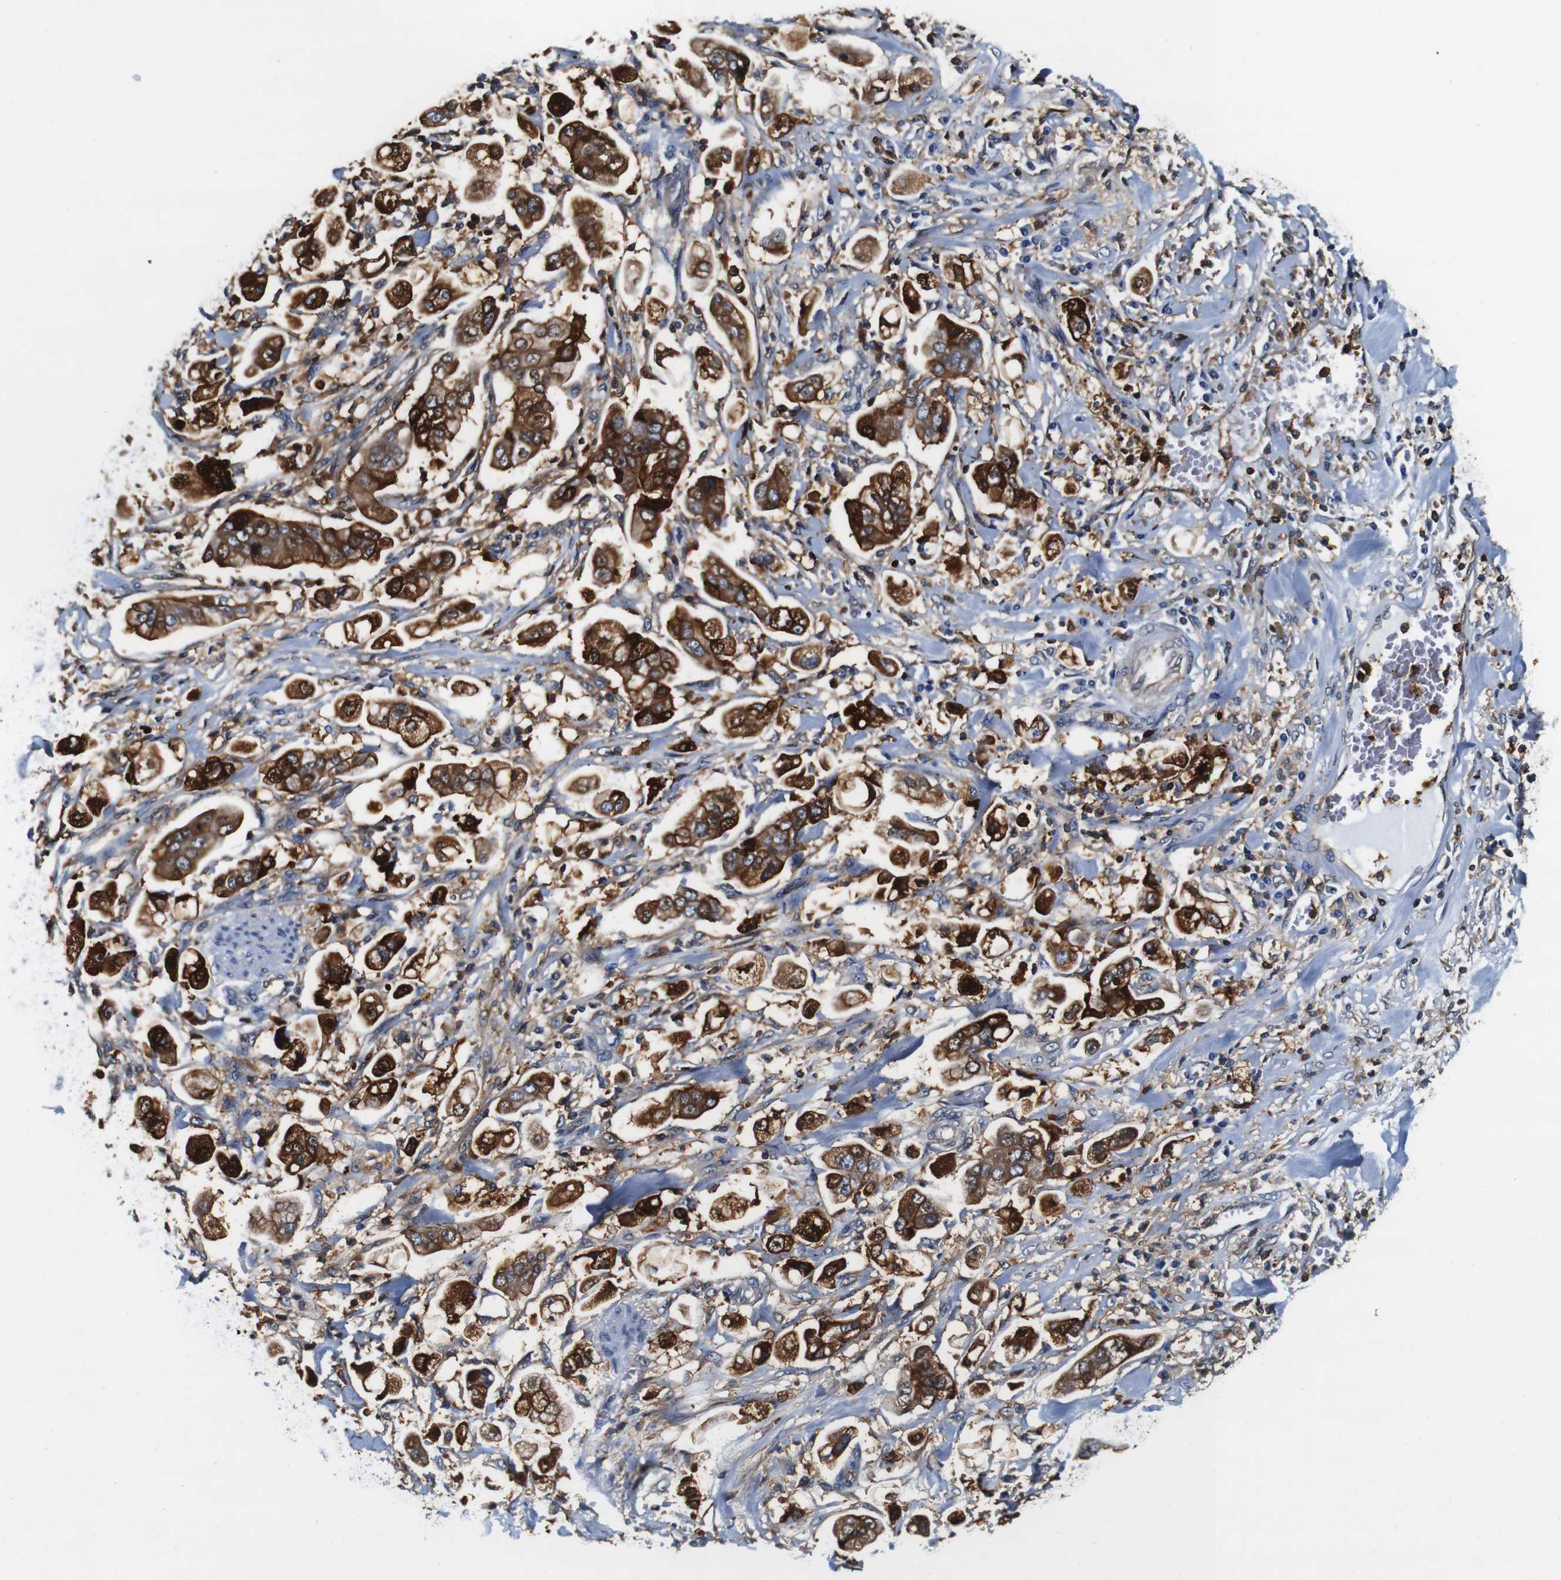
{"staining": {"intensity": "strong", "quantity": ">75%", "location": "cytoplasmic/membranous"}, "tissue": "stomach cancer", "cell_type": "Tumor cells", "image_type": "cancer", "snomed": [{"axis": "morphology", "description": "Adenocarcinoma, NOS"}, {"axis": "topography", "description": "Stomach"}], "caption": "A high amount of strong cytoplasmic/membranous expression is seen in approximately >75% of tumor cells in stomach cancer tissue. The staining was performed using DAB, with brown indicating positive protein expression. Nuclei are stained blue with hematoxylin.", "gene": "ANXA1", "patient": {"sex": "male", "age": 62}}